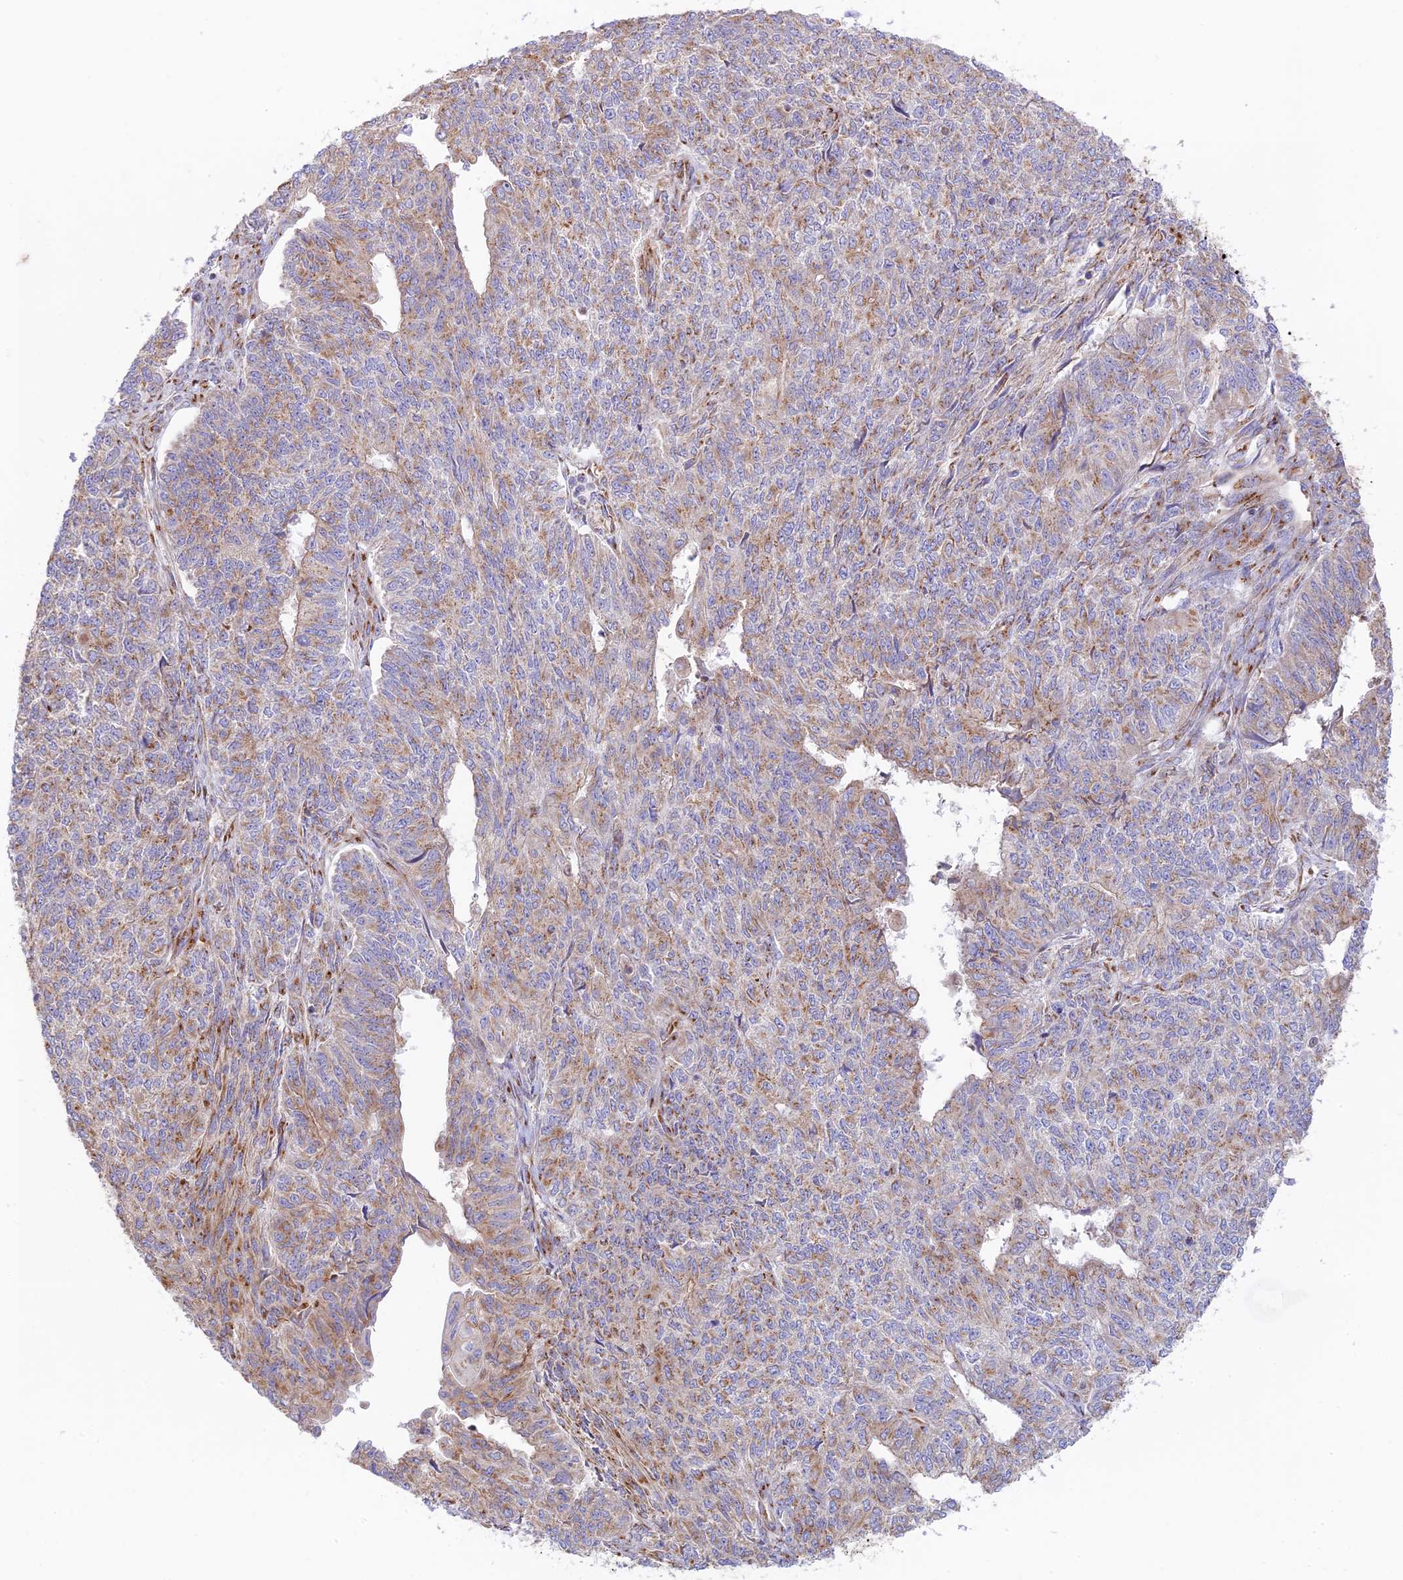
{"staining": {"intensity": "moderate", "quantity": ">75%", "location": "cytoplasmic/membranous"}, "tissue": "endometrial cancer", "cell_type": "Tumor cells", "image_type": "cancer", "snomed": [{"axis": "morphology", "description": "Adenocarcinoma, NOS"}, {"axis": "topography", "description": "Endometrium"}], "caption": "Endometrial cancer tissue shows moderate cytoplasmic/membranous positivity in approximately >75% of tumor cells The protein is stained brown, and the nuclei are stained in blue (DAB (3,3'-diaminobenzidine) IHC with brightfield microscopy, high magnification).", "gene": "GOLGA3", "patient": {"sex": "female", "age": 32}}